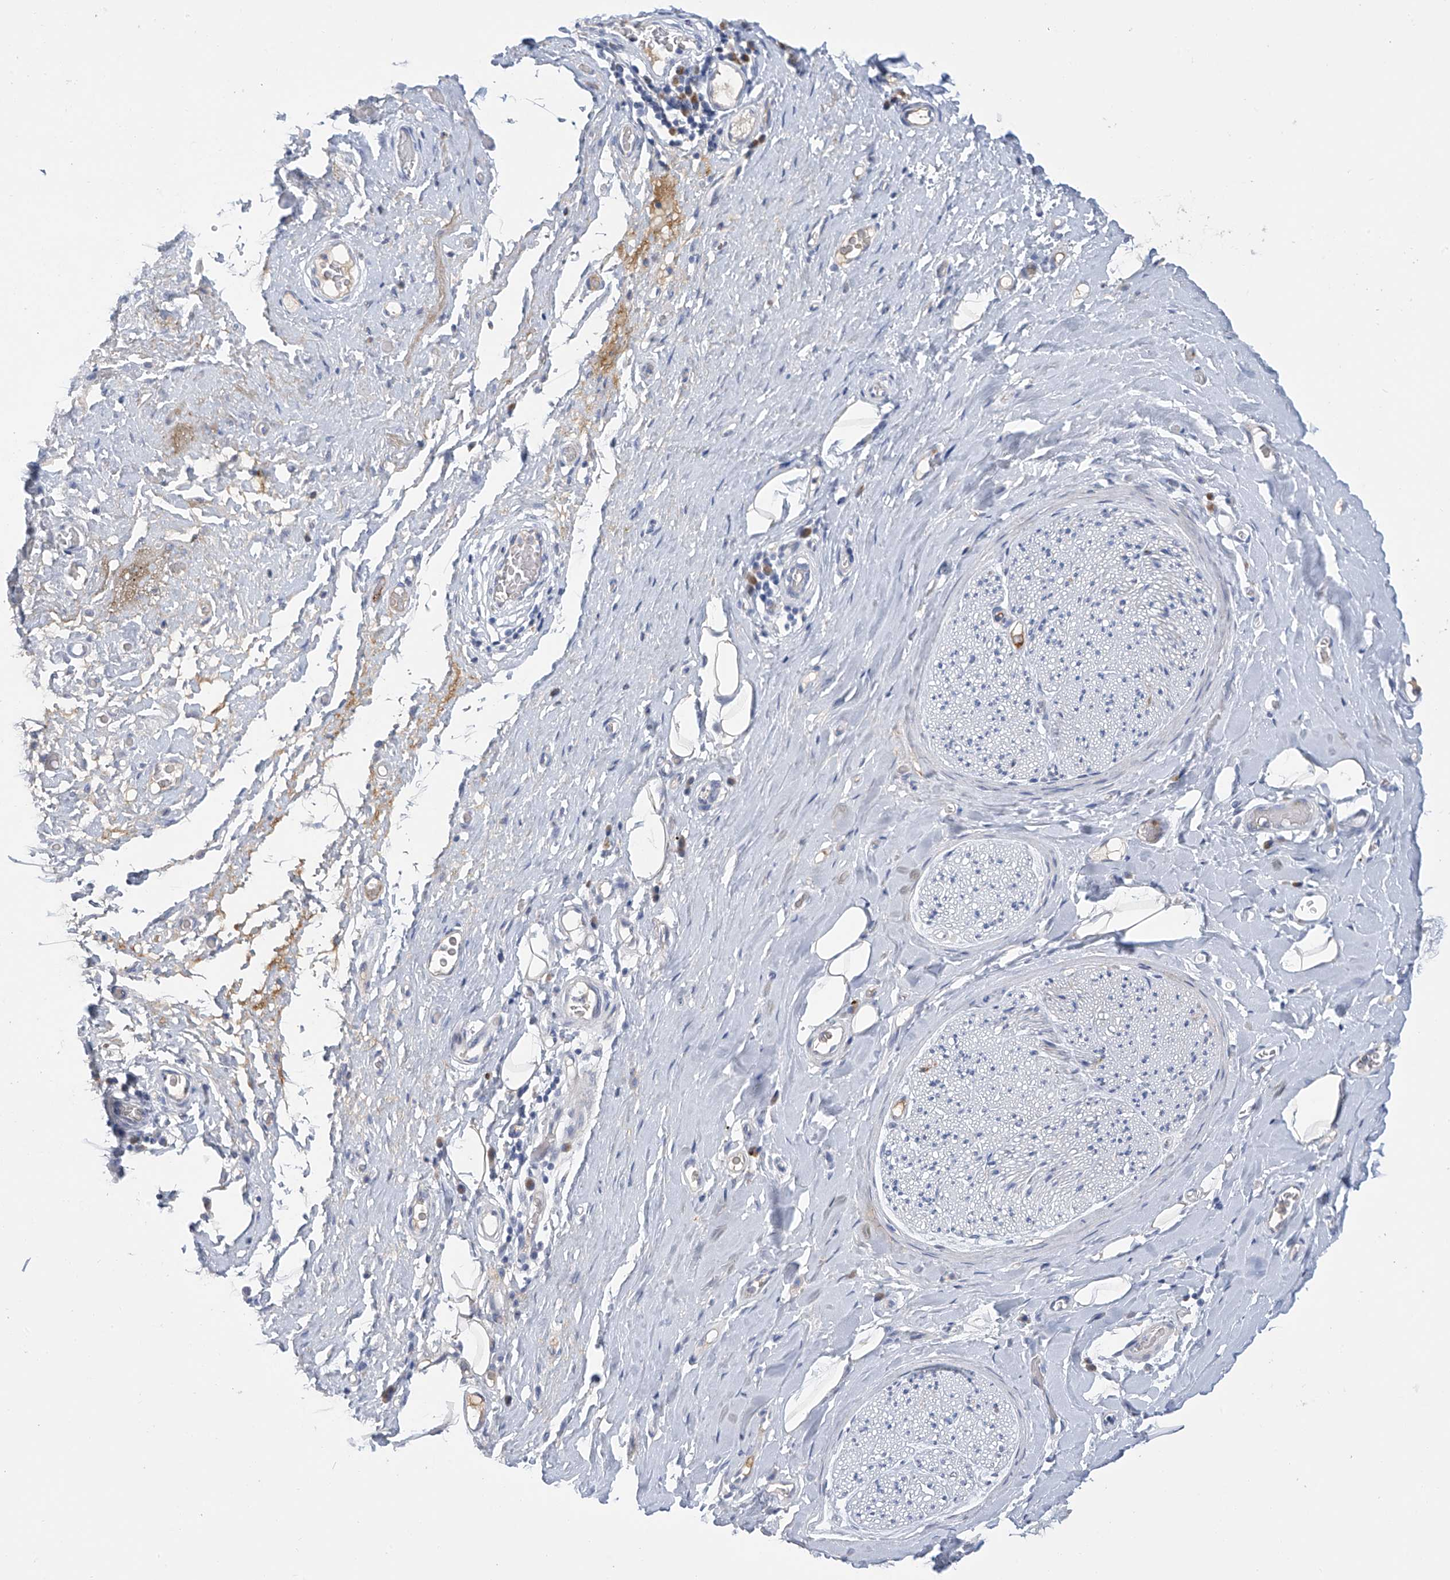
{"staining": {"intensity": "negative", "quantity": "none", "location": "none"}, "tissue": "adipose tissue", "cell_type": "Adipocytes", "image_type": "normal", "snomed": [{"axis": "morphology", "description": "Normal tissue, NOS"}, {"axis": "morphology", "description": "Adenocarcinoma, NOS"}, {"axis": "topography", "description": "Esophagus"}, {"axis": "topography", "description": "Stomach, upper"}, {"axis": "topography", "description": "Peripheral nerve tissue"}], "caption": "Immunohistochemistry (IHC) histopathology image of benign human adipose tissue stained for a protein (brown), which exhibits no positivity in adipocytes. The staining was performed using DAB to visualize the protein expression in brown, while the nuclei were stained in blue with hematoxylin (Magnification: 20x).", "gene": "SLCO4A1", "patient": {"sex": "male", "age": 62}}